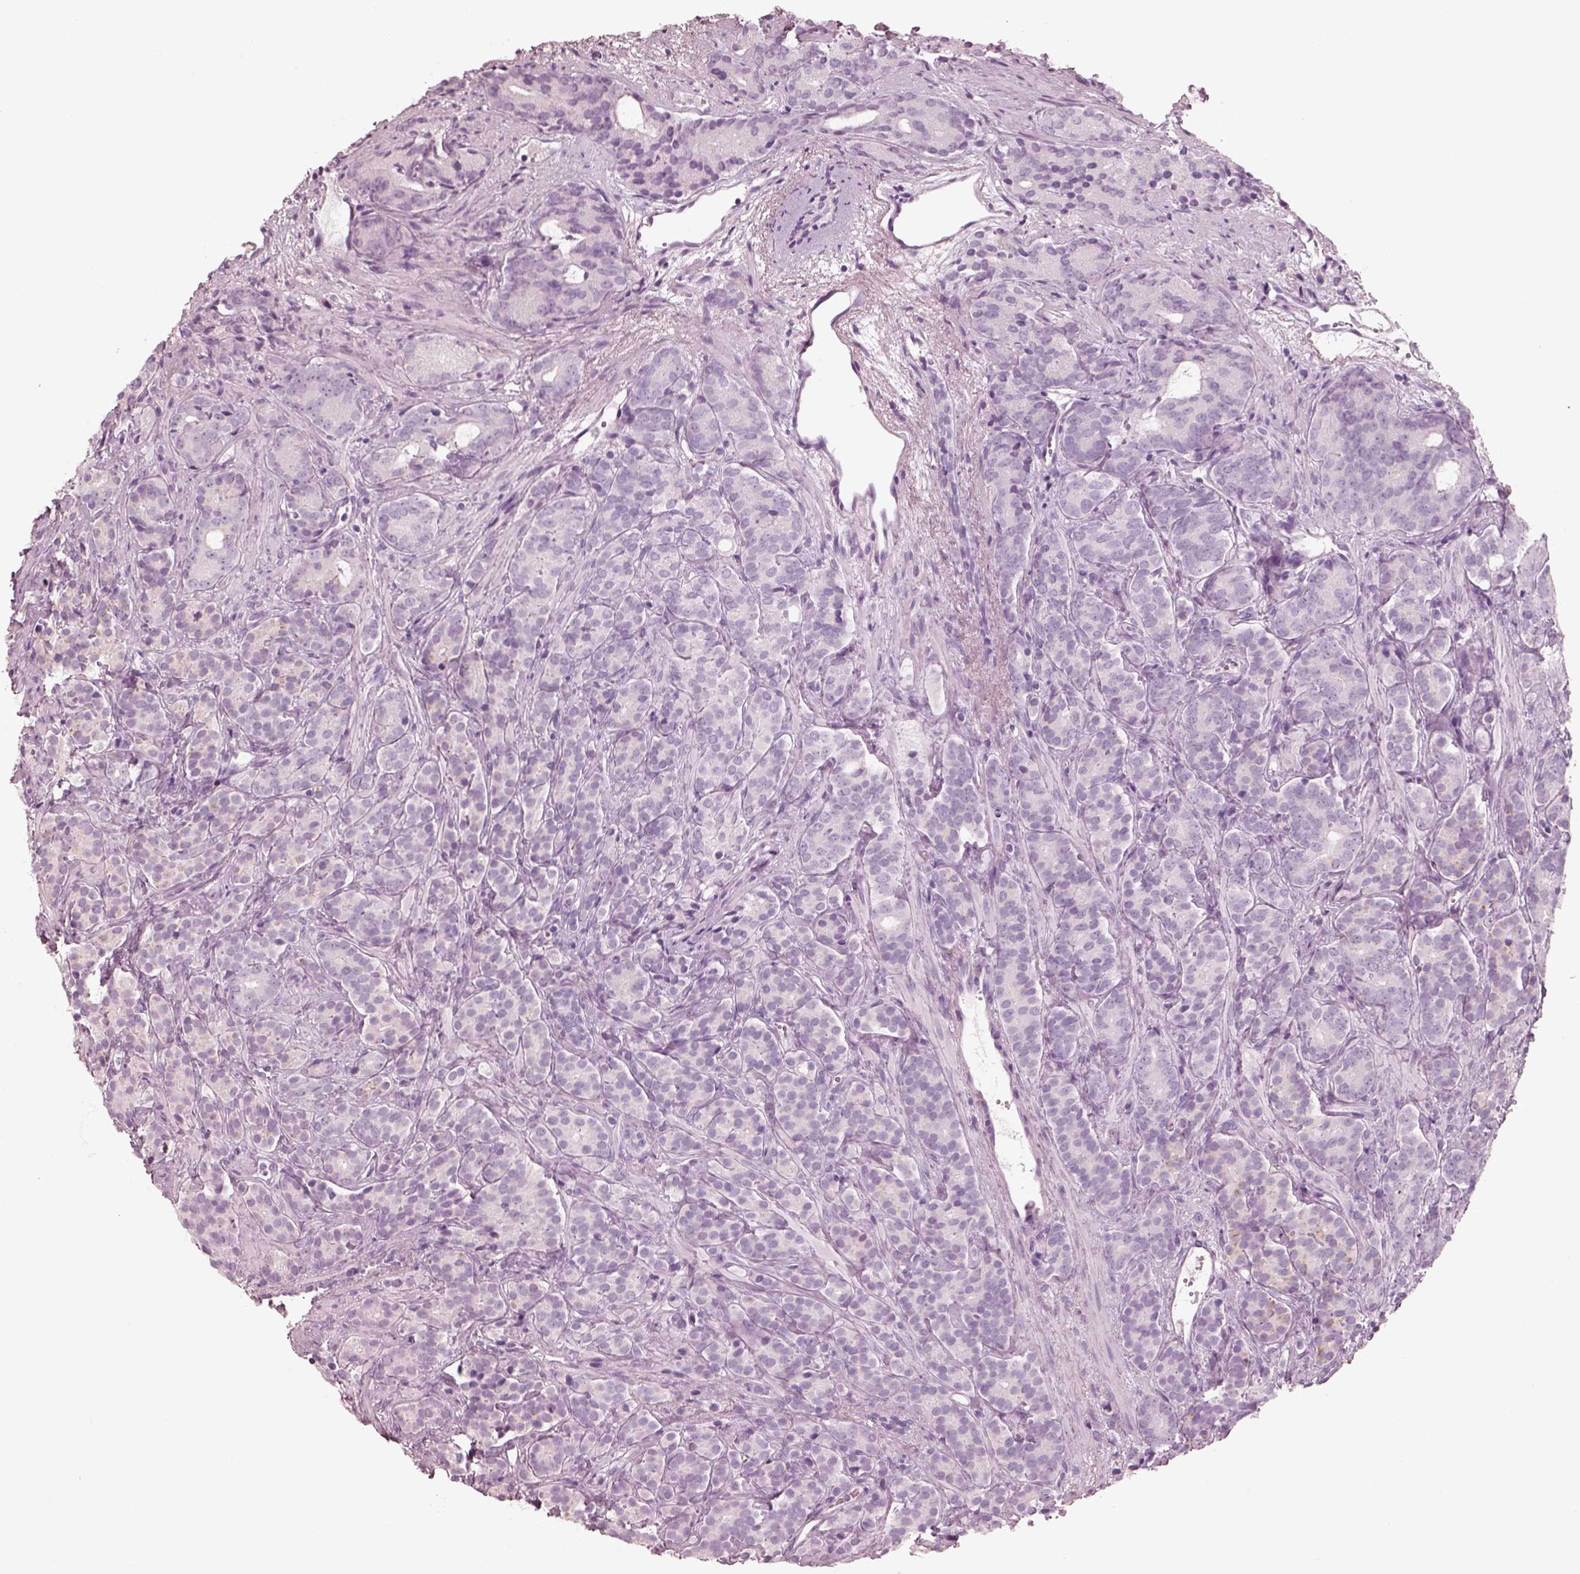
{"staining": {"intensity": "negative", "quantity": "none", "location": "none"}, "tissue": "prostate cancer", "cell_type": "Tumor cells", "image_type": "cancer", "snomed": [{"axis": "morphology", "description": "Adenocarcinoma, High grade"}, {"axis": "topography", "description": "Prostate"}], "caption": "A histopathology image of prostate cancer stained for a protein demonstrates no brown staining in tumor cells.", "gene": "PON3", "patient": {"sex": "male", "age": 84}}